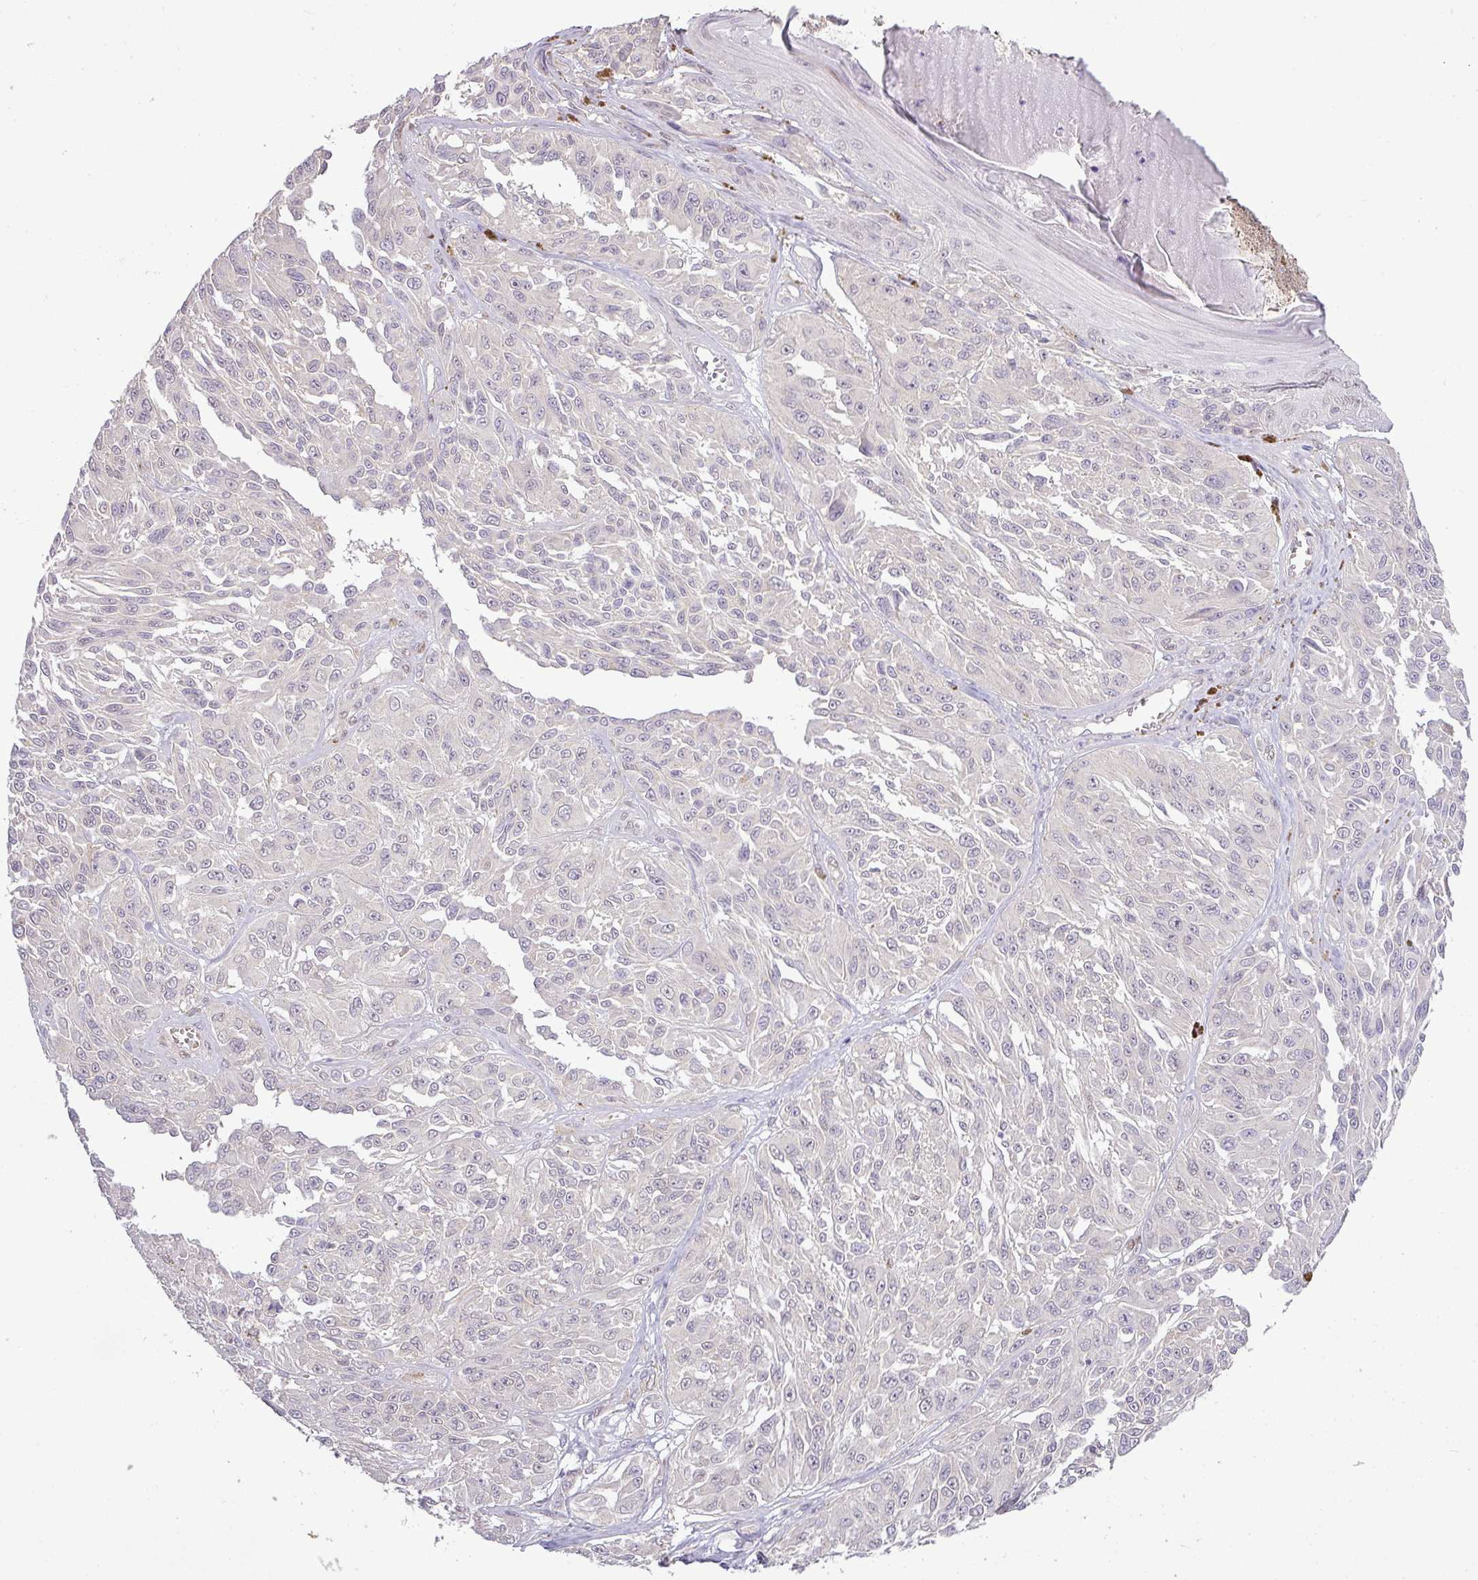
{"staining": {"intensity": "negative", "quantity": "none", "location": "none"}, "tissue": "melanoma", "cell_type": "Tumor cells", "image_type": "cancer", "snomed": [{"axis": "morphology", "description": "Malignant melanoma, NOS"}, {"axis": "topography", "description": "Skin"}], "caption": "Photomicrograph shows no protein expression in tumor cells of melanoma tissue.", "gene": "TPRA1", "patient": {"sex": "male", "age": 94}}